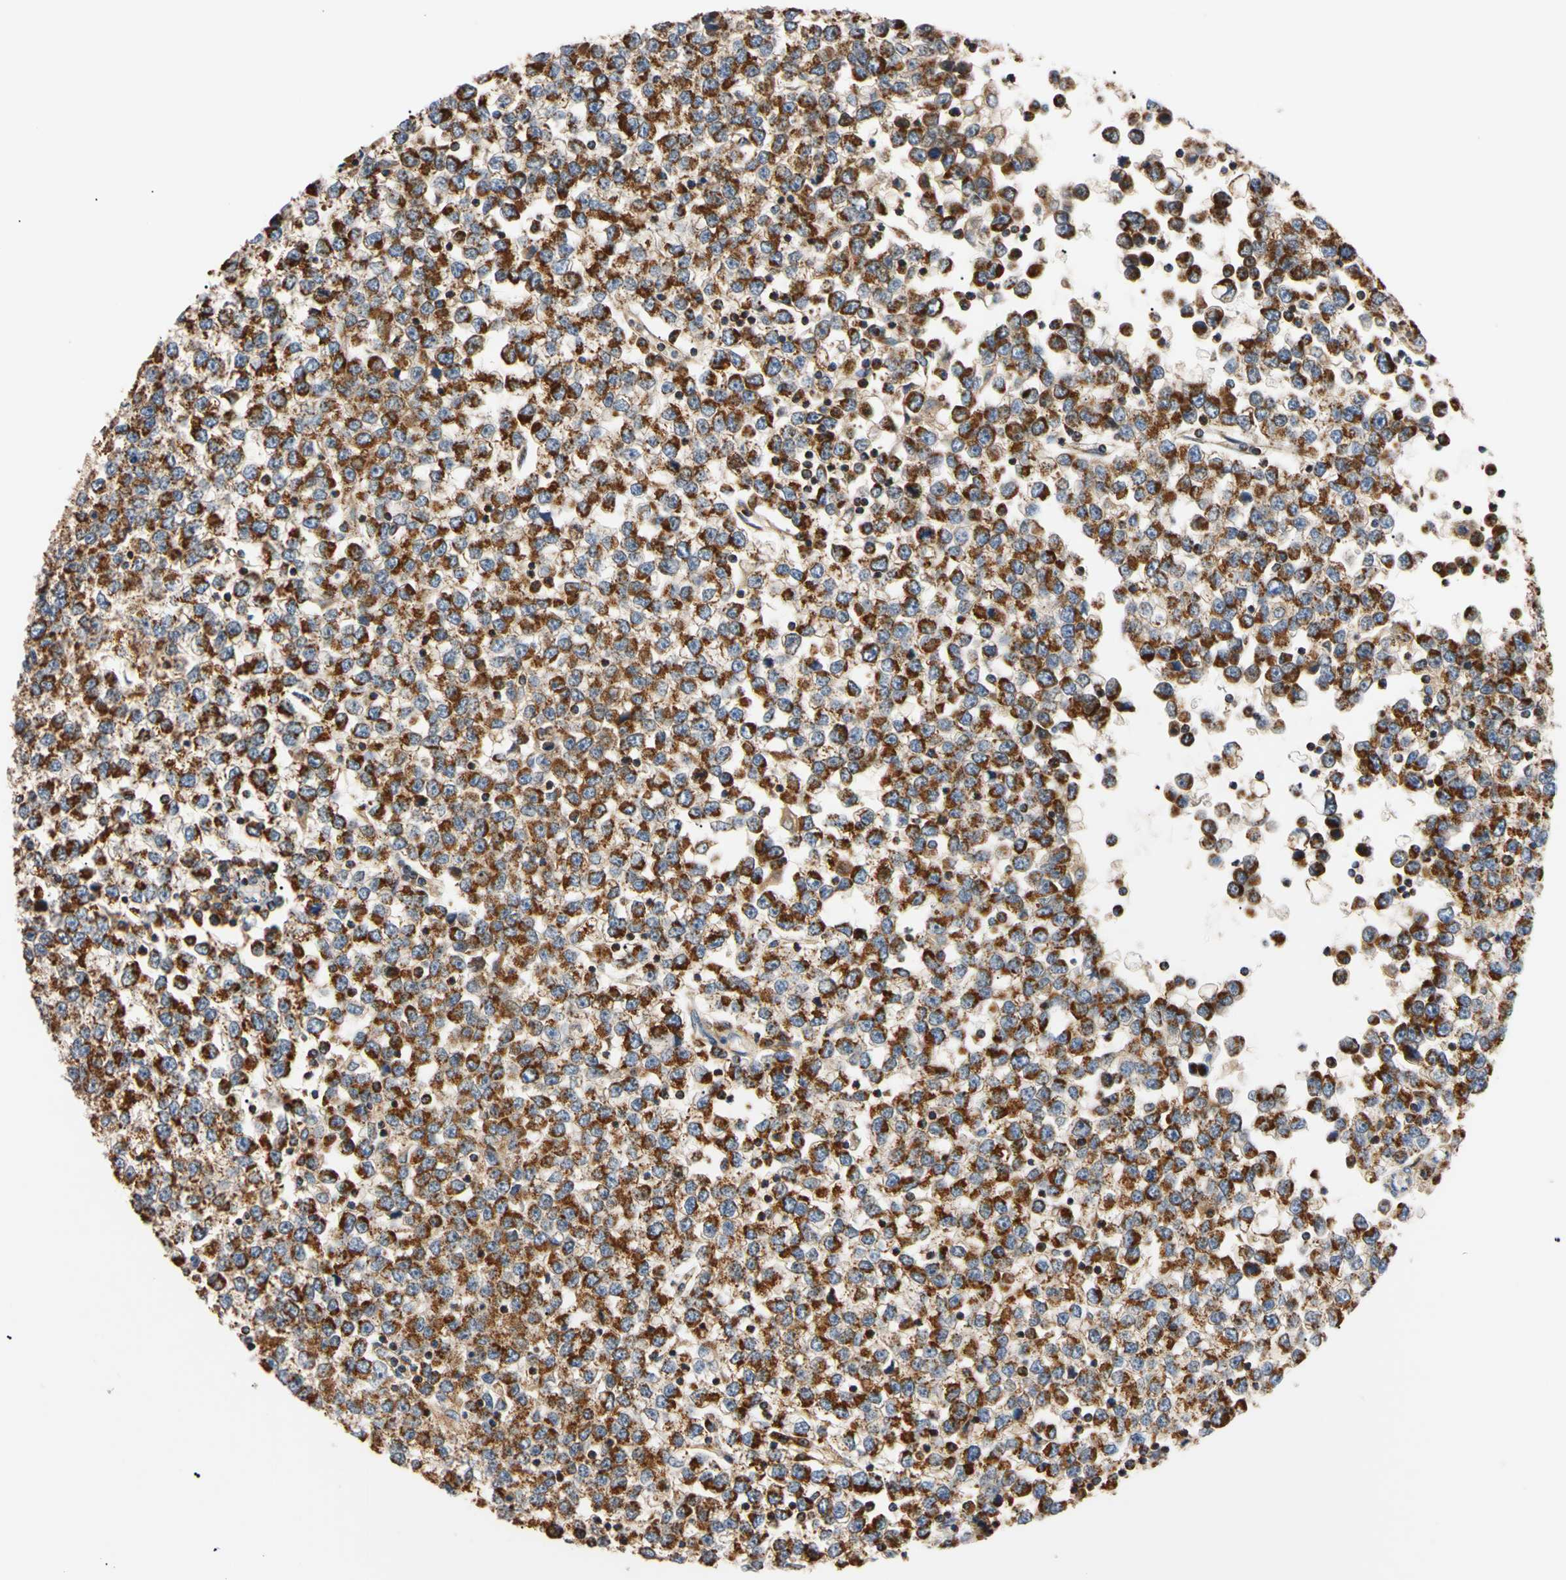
{"staining": {"intensity": "strong", "quantity": ">75%", "location": "cytoplasmic/membranous"}, "tissue": "testis cancer", "cell_type": "Tumor cells", "image_type": "cancer", "snomed": [{"axis": "morphology", "description": "Seminoma, NOS"}, {"axis": "topography", "description": "Testis"}], "caption": "Strong cytoplasmic/membranous protein positivity is seen in approximately >75% of tumor cells in testis seminoma.", "gene": "CLPP", "patient": {"sex": "male", "age": 65}}